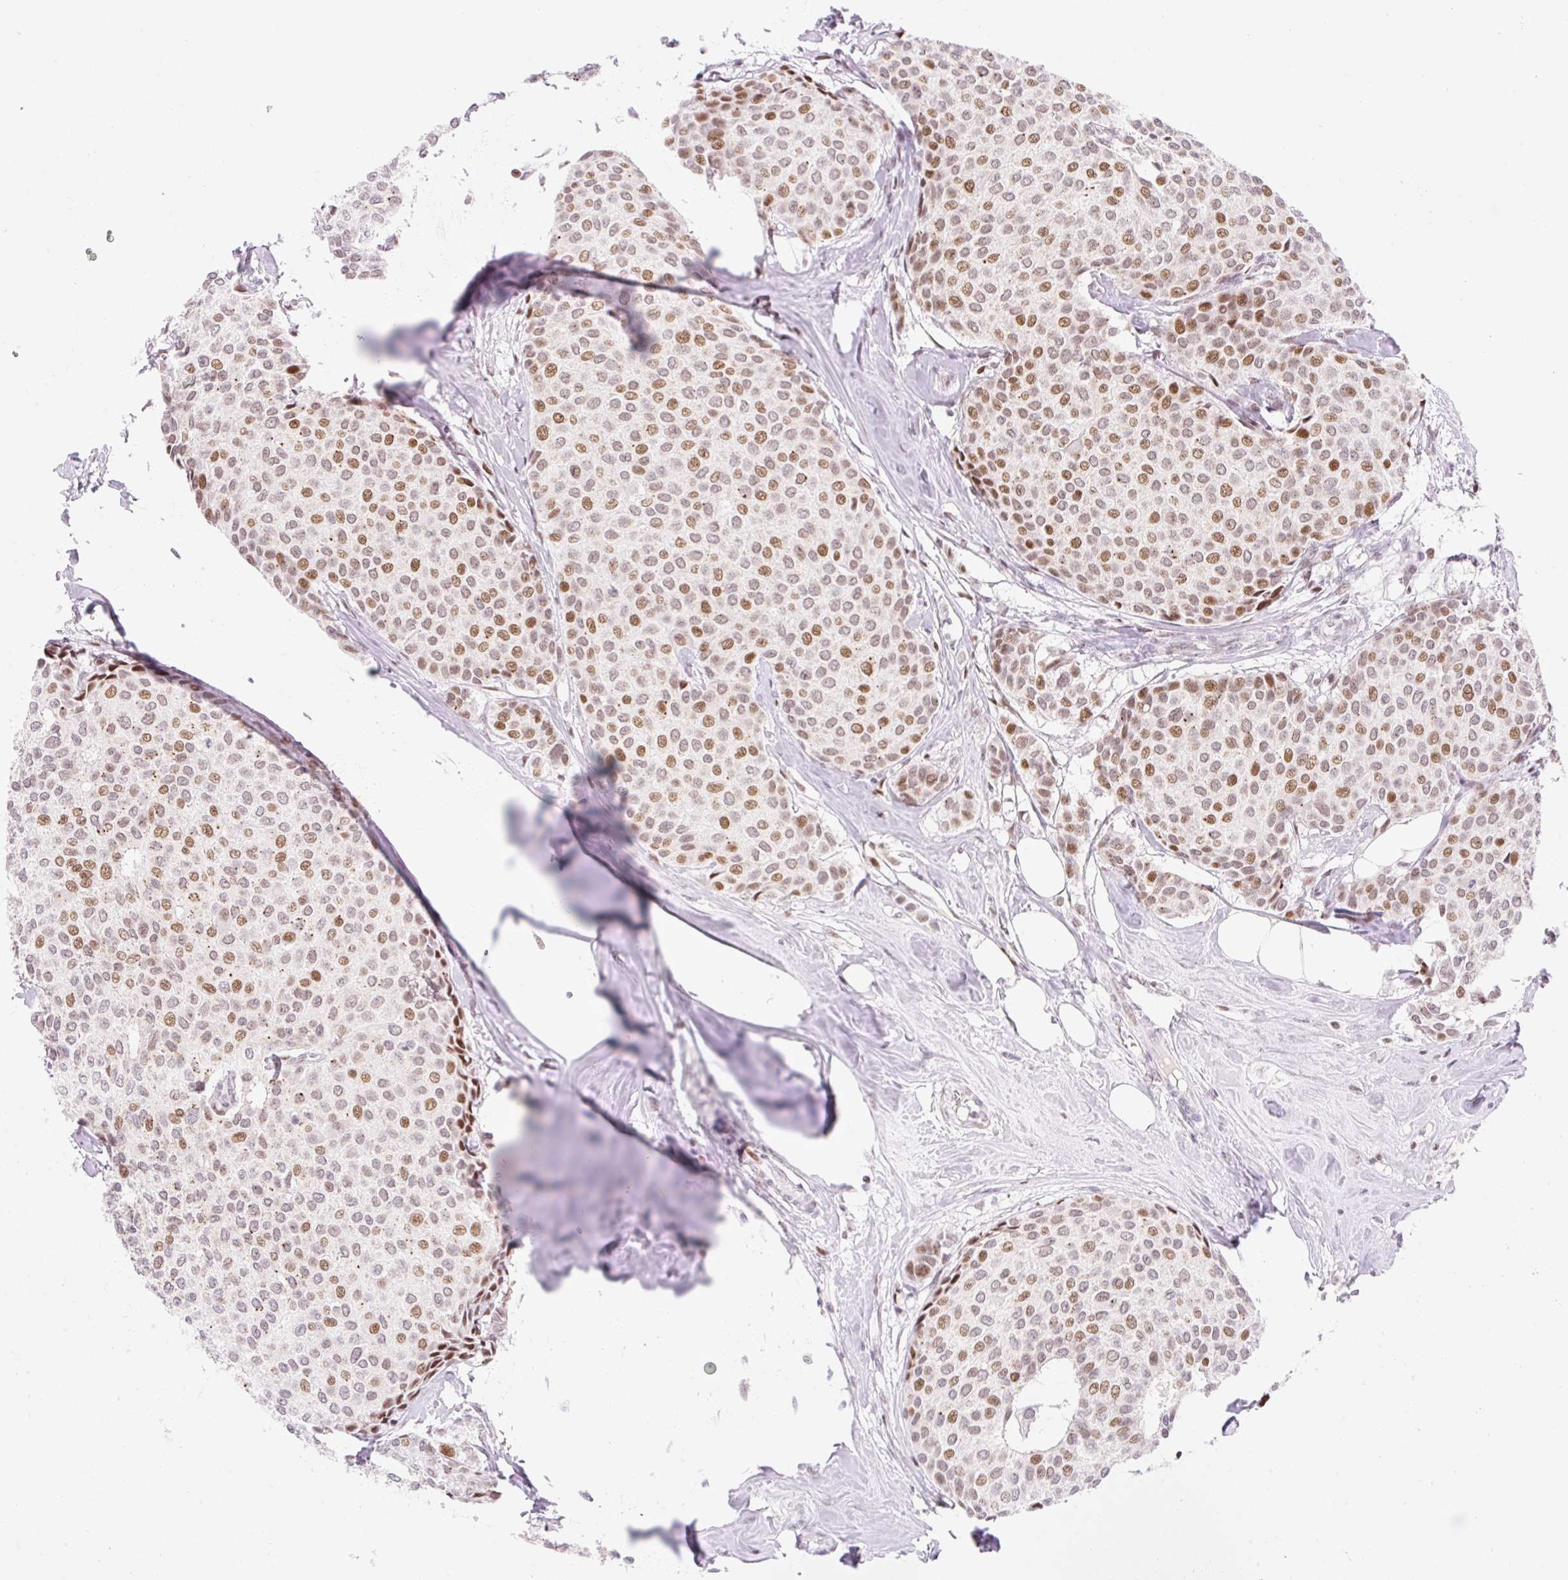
{"staining": {"intensity": "moderate", "quantity": ">75%", "location": "nuclear"}, "tissue": "breast cancer", "cell_type": "Tumor cells", "image_type": "cancer", "snomed": [{"axis": "morphology", "description": "Duct carcinoma"}, {"axis": "topography", "description": "Breast"}], "caption": "Protein expression analysis of breast infiltrating ductal carcinoma exhibits moderate nuclear positivity in about >75% of tumor cells. (IHC, brightfield microscopy, high magnification).", "gene": "H2BW1", "patient": {"sex": "female", "age": 47}}